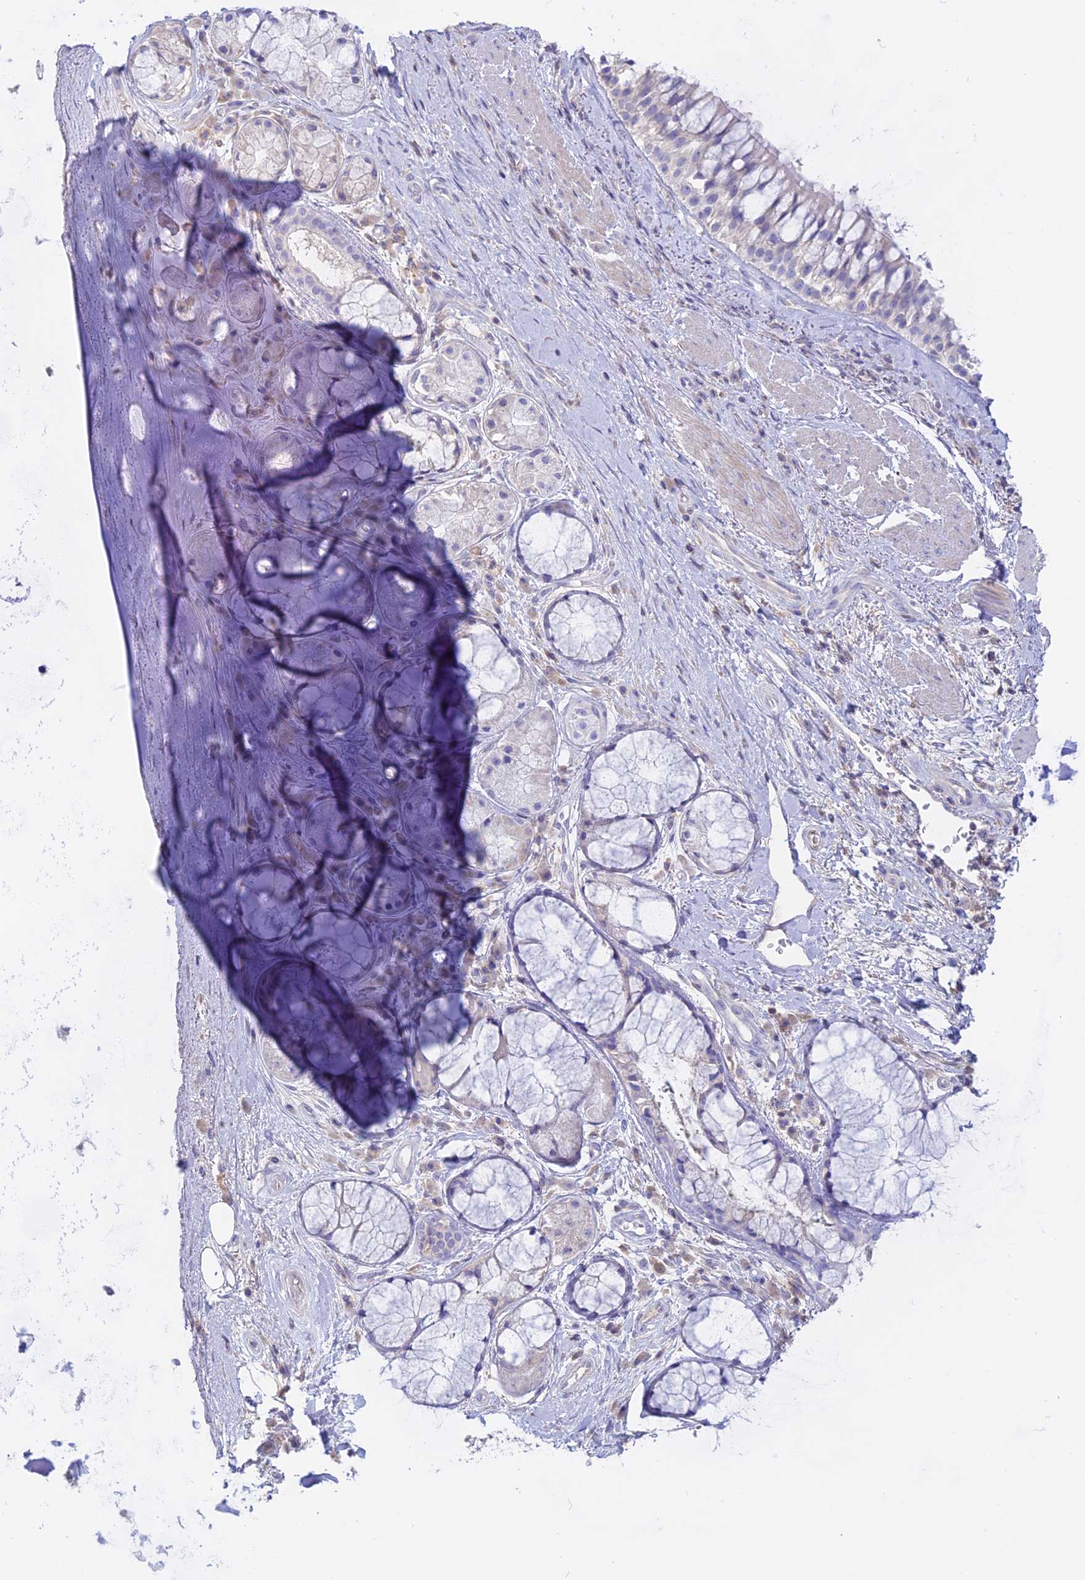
{"staining": {"intensity": "negative", "quantity": "none", "location": "none"}, "tissue": "adipose tissue", "cell_type": "Adipocytes", "image_type": "normal", "snomed": [{"axis": "morphology", "description": "Normal tissue, NOS"}, {"axis": "morphology", "description": "Squamous cell carcinoma, NOS"}, {"axis": "topography", "description": "Bronchus"}, {"axis": "topography", "description": "Lung"}], "caption": "Immunohistochemistry of unremarkable adipose tissue shows no positivity in adipocytes.", "gene": "ADGRA1", "patient": {"sex": "male", "age": 64}}